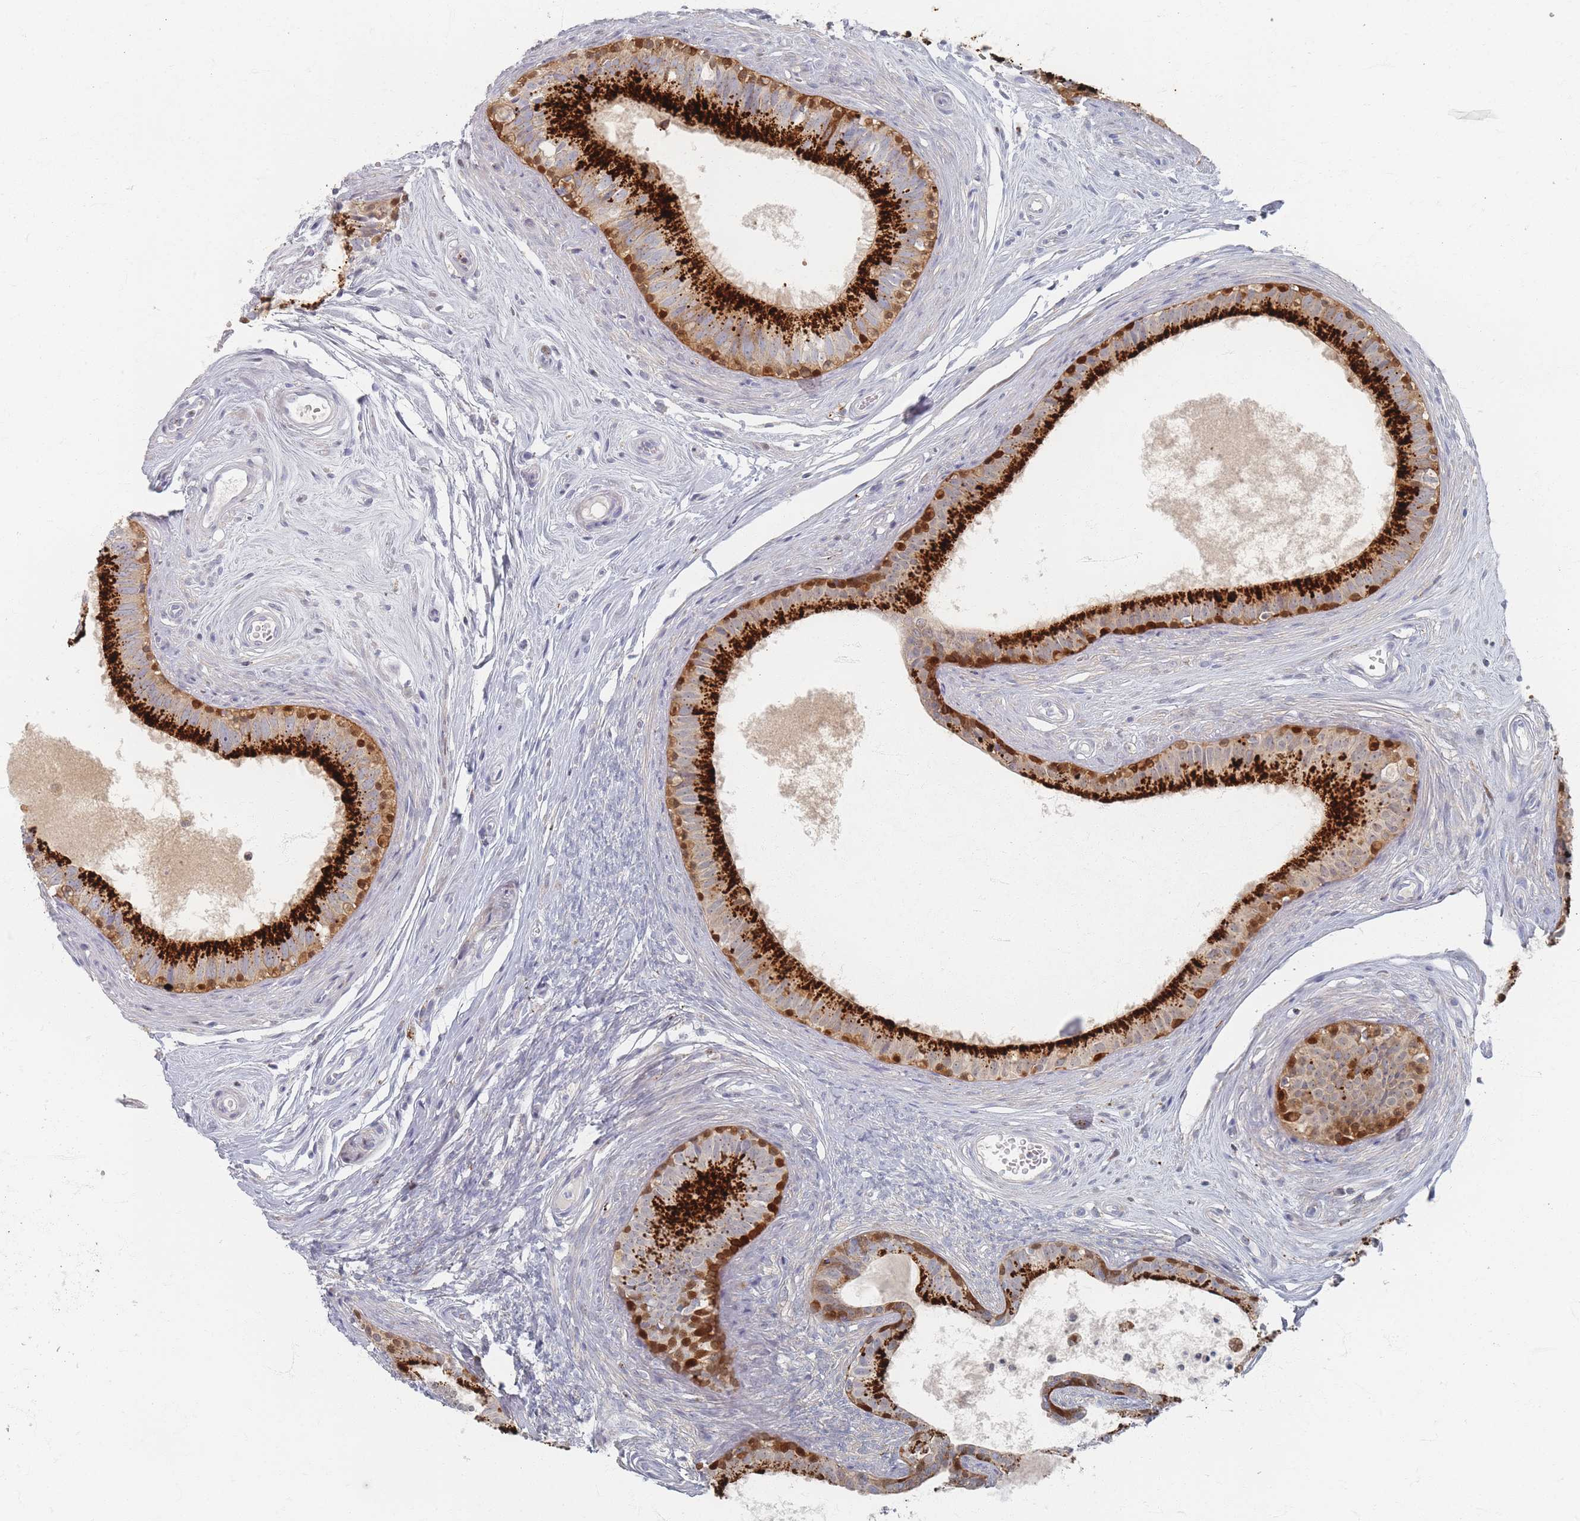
{"staining": {"intensity": "strong", "quantity": ">75%", "location": "cytoplasmic/membranous"}, "tissue": "epididymis", "cell_type": "Glandular cells", "image_type": "normal", "snomed": [{"axis": "morphology", "description": "Normal tissue, NOS"}, {"axis": "topography", "description": "Epididymis"}], "caption": "Human epididymis stained with a brown dye displays strong cytoplasmic/membranous positive positivity in about >75% of glandular cells.", "gene": "ENSG00000251357", "patient": {"sex": "male", "age": 74}}